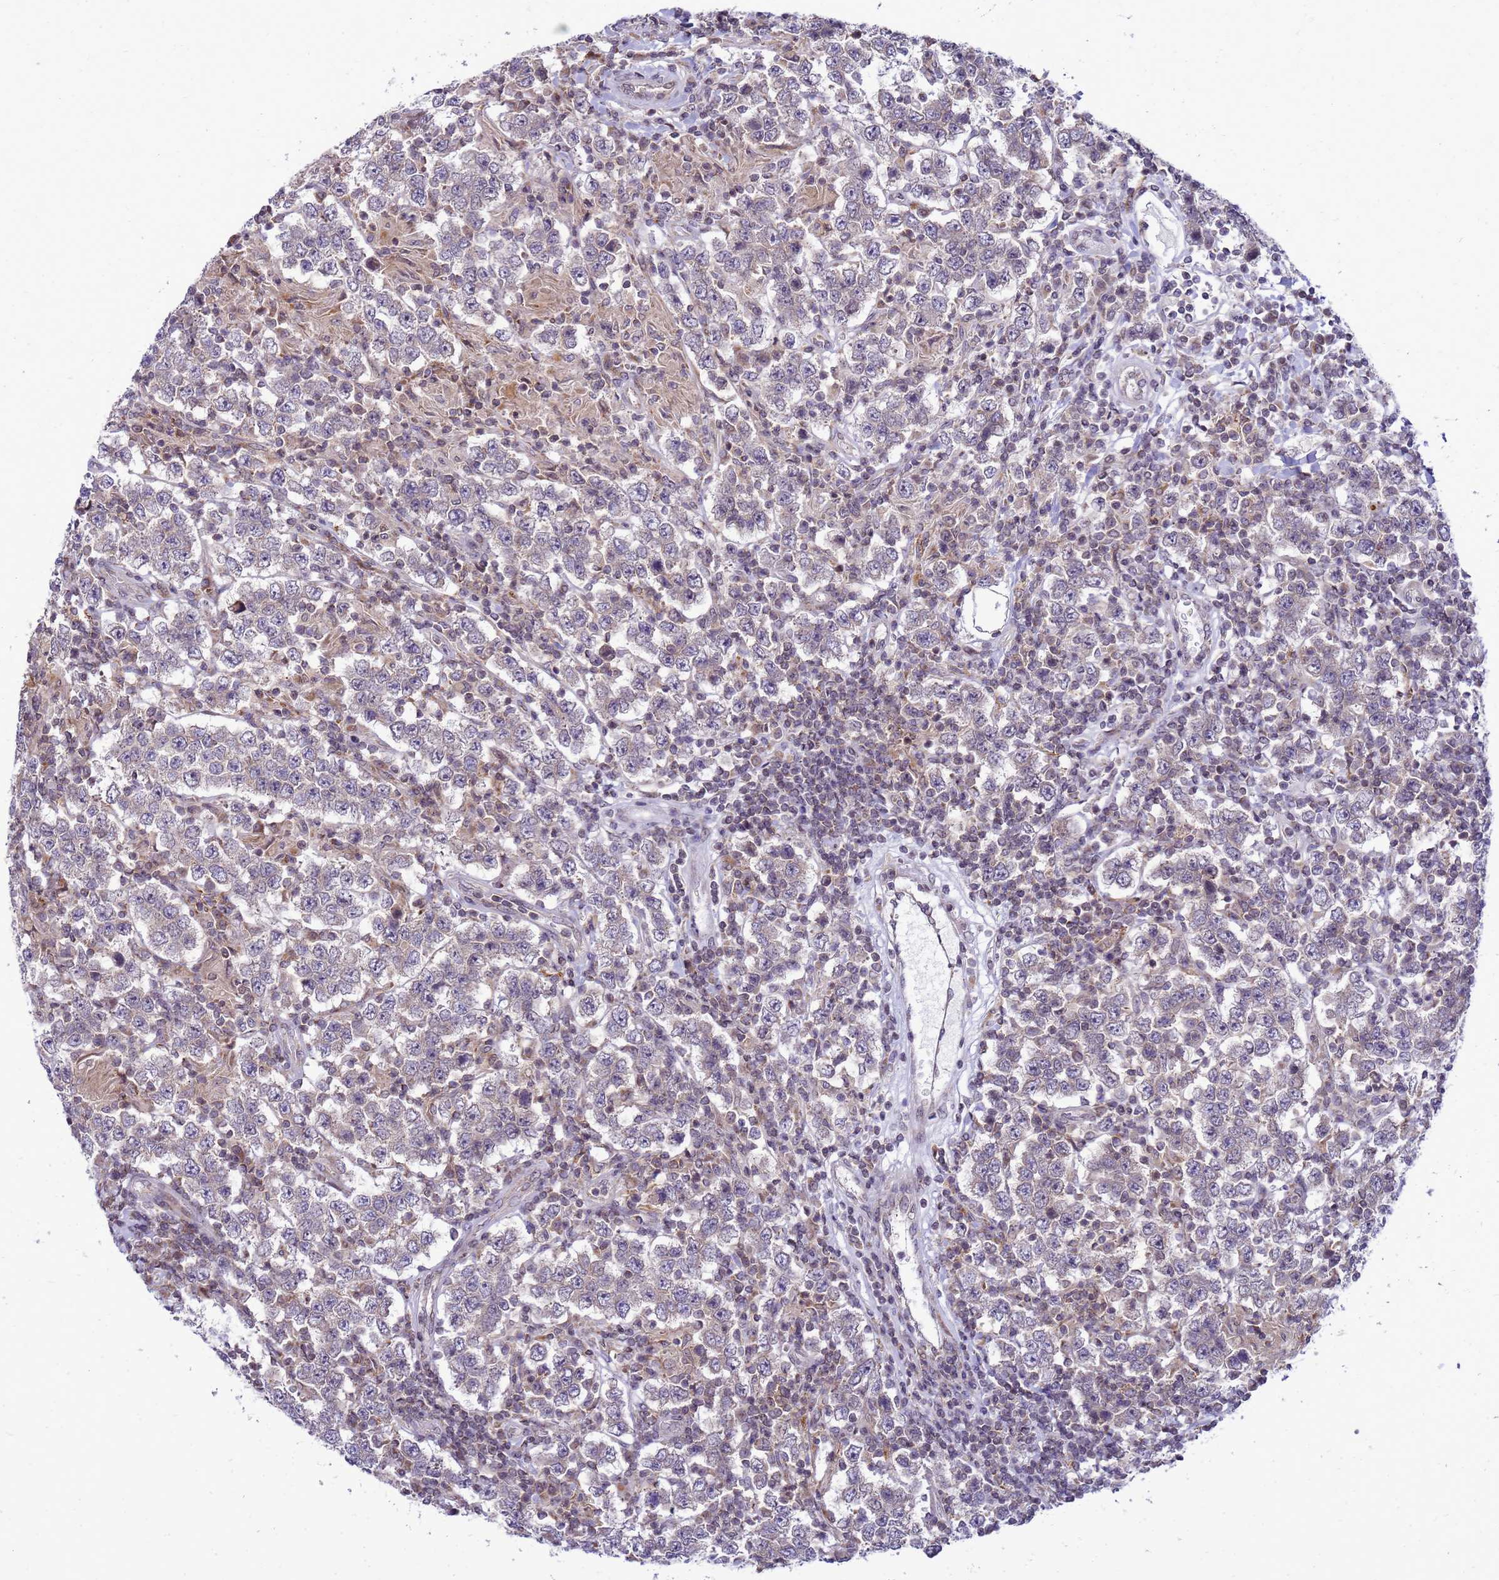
{"staining": {"intensity": "weak", "quantity": "25%-75%", "location": "cytoplasmic/membranous"}, "tissue": "testis cancer", "cell_type": "Tumor cells", "image_type": "cancer", "snomed": [{"axis": "morphology", "description": "Normal tissue, NOS"}, {"axis": "morphology", "description": "Urothelial carcinoma, High grade"}, {"axis": "morphology", "description": "Seminoma, NOS"}, {"axis": "morphology", "description": "Carcinoma, Embryonal, NOS"}, {"axis": "topography", "description": "Urinary bladder"}, {"axis": "topography", "description": "Testis"}], "caption": "Protein expression analysis of human testis cancer (embryonal carcinoma) reveals weak cytoplasmic/membranous expression in about 25%-75% of tumor cells.", "gene": "C12orf43", "patient": {"sex": "male", "age": 41}}